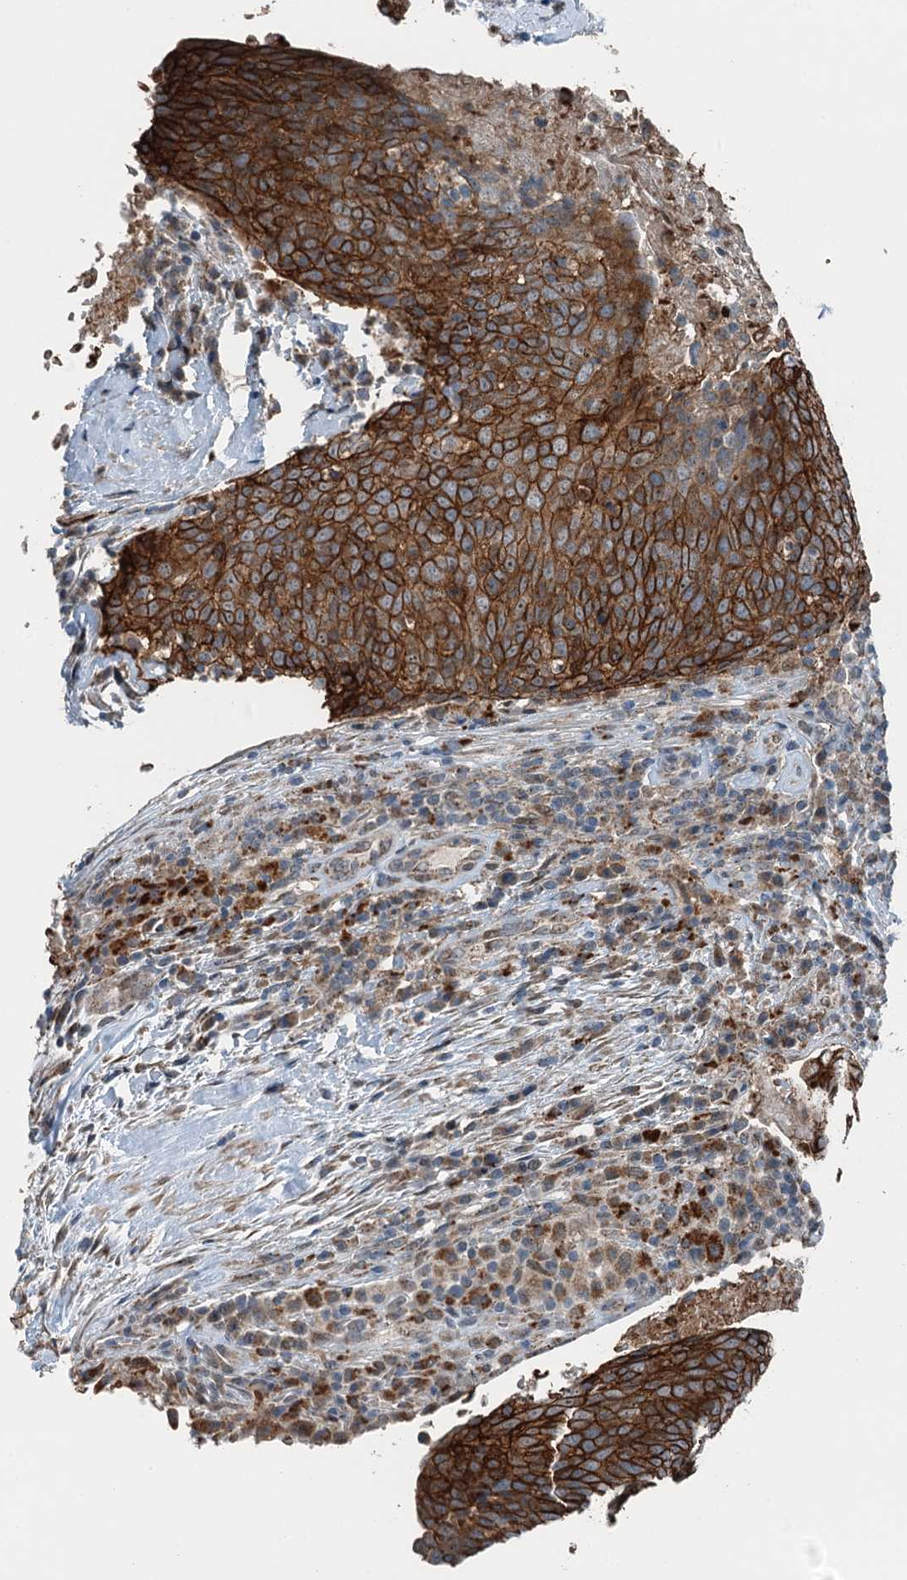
{"staining": {"intensity": "strong", "quantity": ">75%", "location": "cytoplasmic/membranous"}, "tissue": "head and neck cancer", "cell_type": "Tumor cells", "image_type": "cancer", "snomed": [{"axis": "morphology", "description": "Squamous cell carcinoma, NOS"}, {"axis": "morphology", "description": "Squamous cell carcinoma, metastatic, NOS"}, {"axis": "topography", "description": "Lymph node"}, {"axis": "topography", "description": "Head-Neck"}], "caption": "Human metastatic squamous cell carcinoma (head and neck) stained for a protein (brown) displays strong cytoplasmic/membranous positive expression in approximately >75% of tumor cells.", "gene": "BMERB1", "patient": {"sex": "male", "age": 62}}